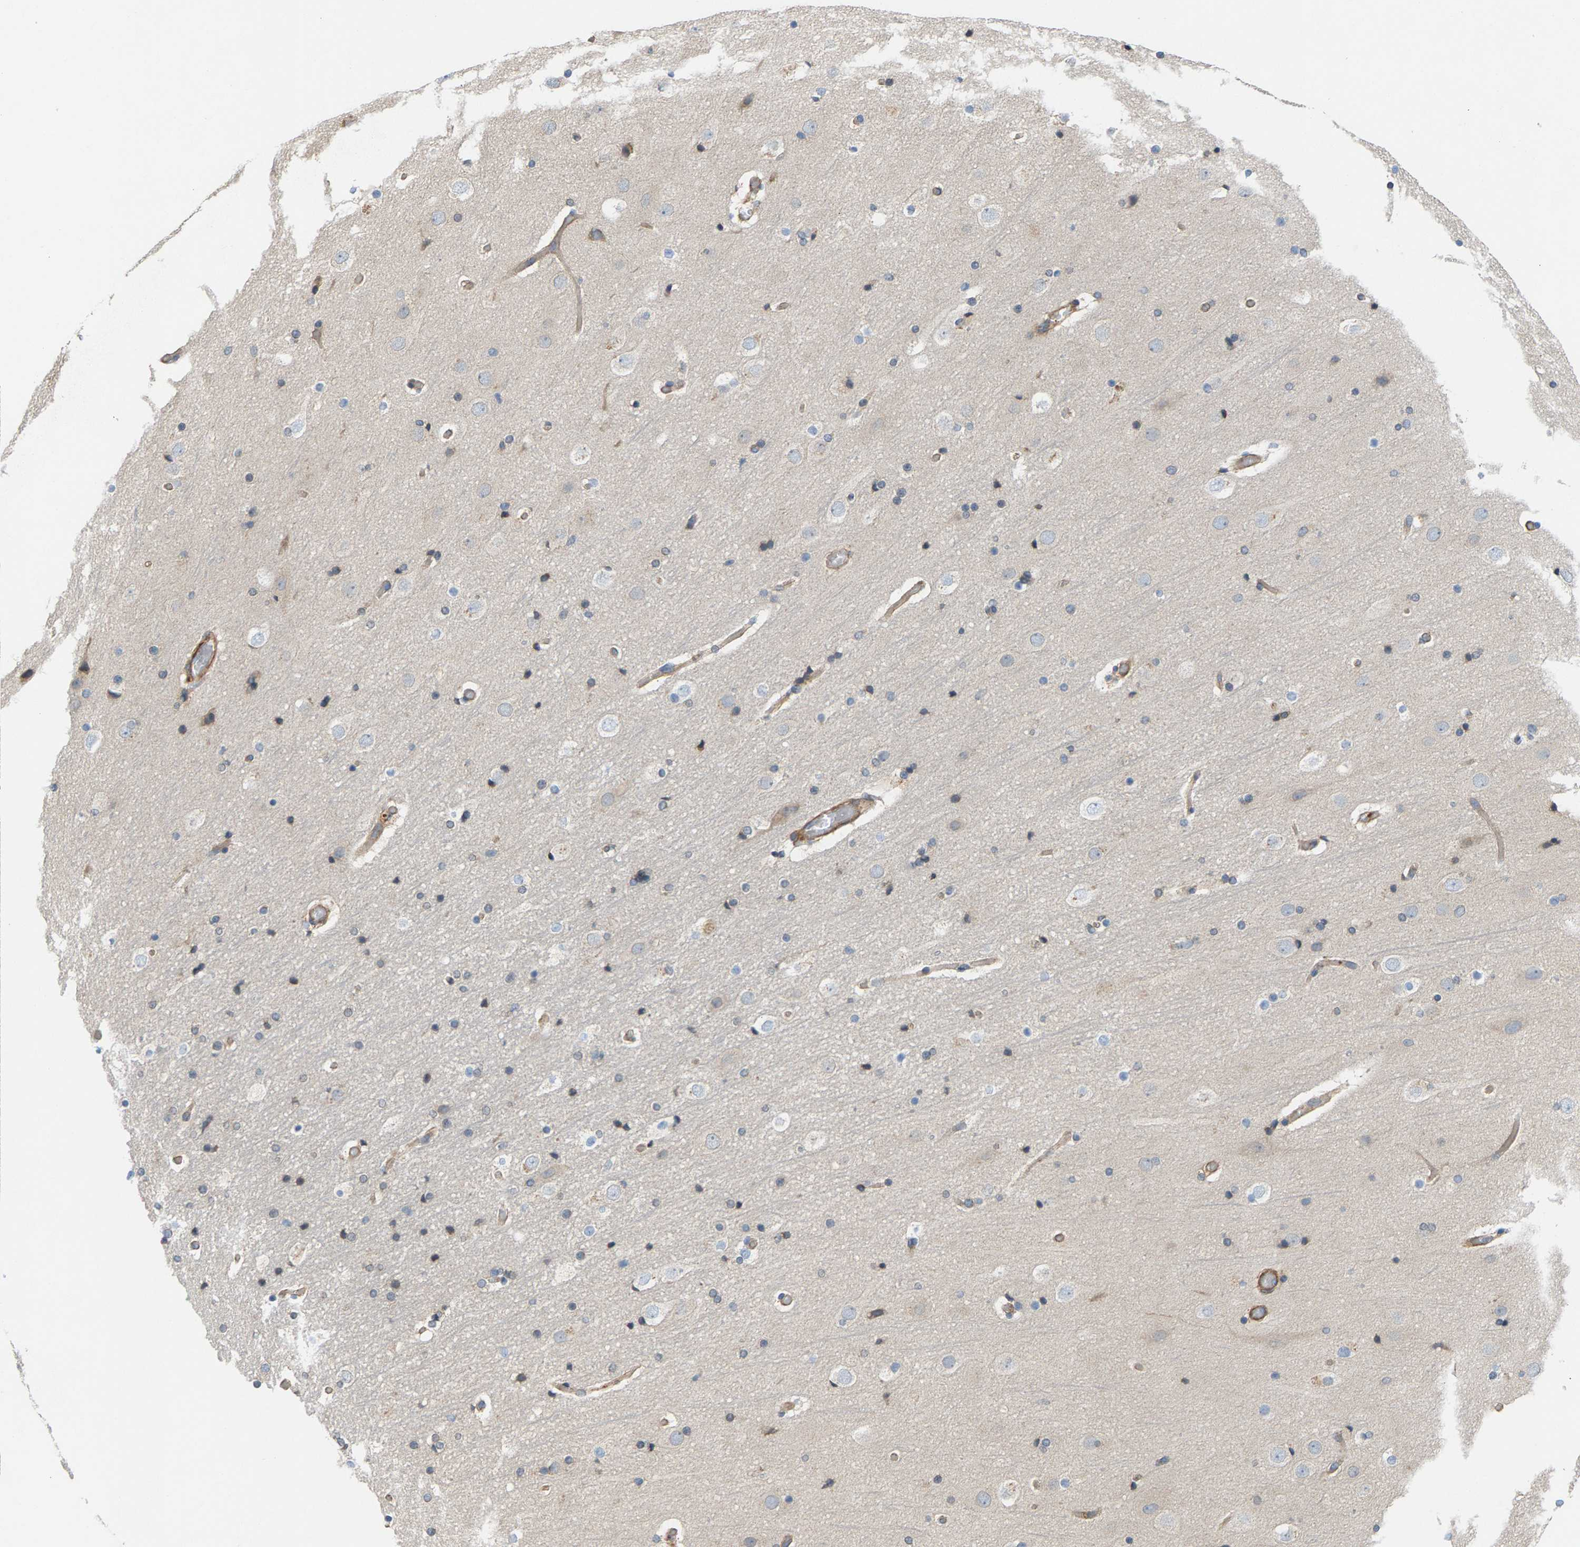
{"staining": {"intensity": "weak", "quantity": ">75%", "location": "cytoplasmic/membranous"}, "tissue": "cerebral cortex", "cell_type": "Endothelial cells", "image_type": "normal", "snomed": [{"axis": "morphology", "description": "Normal tissue, NOS"}, {"axis": "topography", "description": "Cerebral cortex"}], "caption": "Cerebral cortex stained for a protein displays weak cytoplasmic/membranous positivity in endothelial cells. (brown staining indicates protein expression, while blue staining denotes nuclei).", "gene": "PDCL", "patient": {"sex": "male", "age": 57}}